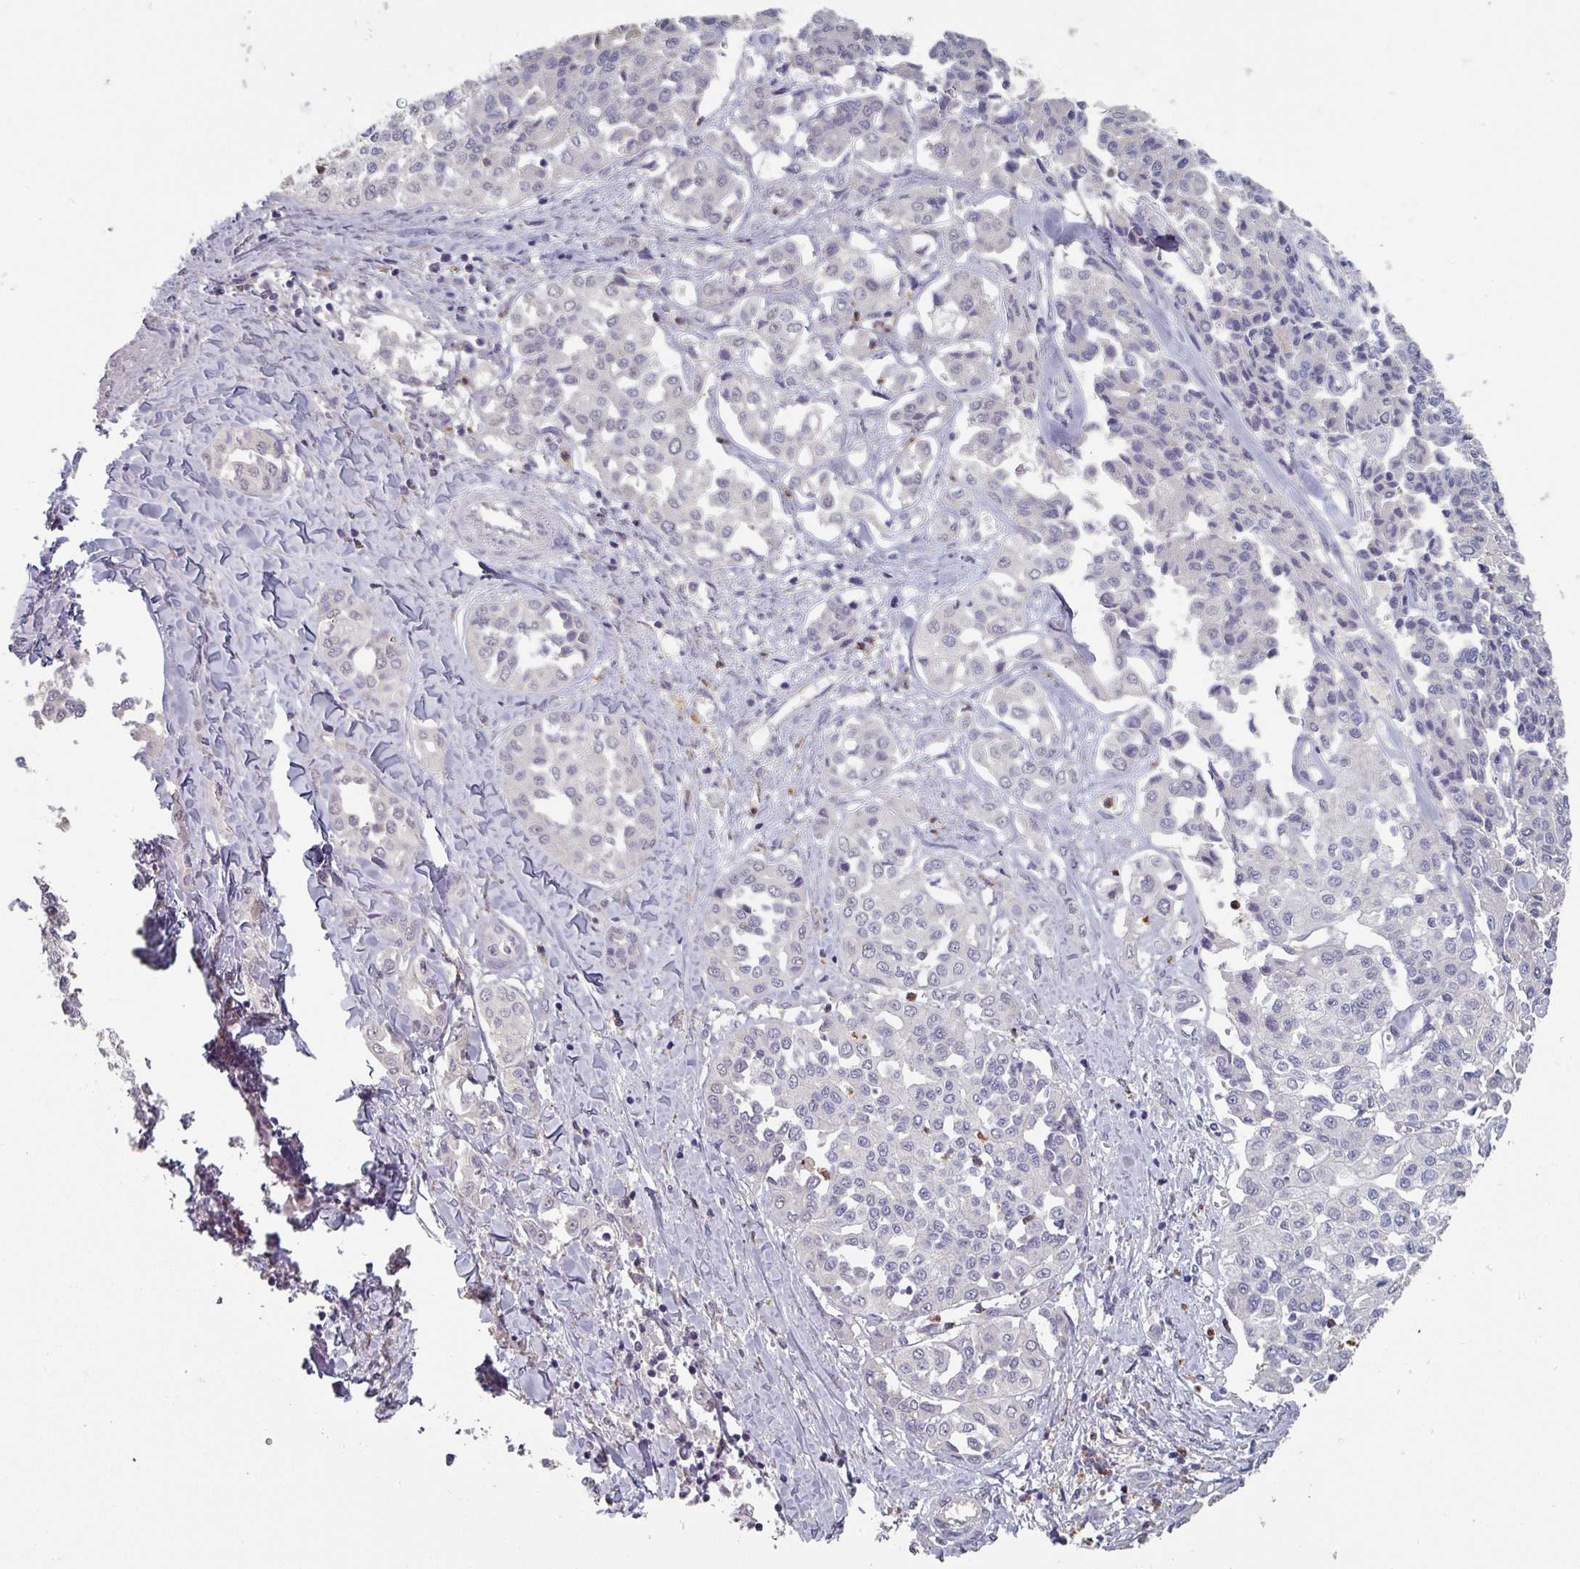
{"staining": {"intensity": "negative", "quantity": "none", "location": "none"}, "tissue": "liver cancer", "cell_type": "Tumor cells", "image_type": "cancer", "snomed": [{"axis": "morphology", "description": "Cholangiocarcinoma"}, {"axis": "topography", "description": "Liver"}], "caption": "High magnification brightfield microscopy of cholangiocarcinoma (liver) stained with DAB (brown) and counterstained with hematoxylin (blue): tumor cells show no significant staining.", "gene": "PRAMEF8", "patient": {"sex": "female", "age": 77}}